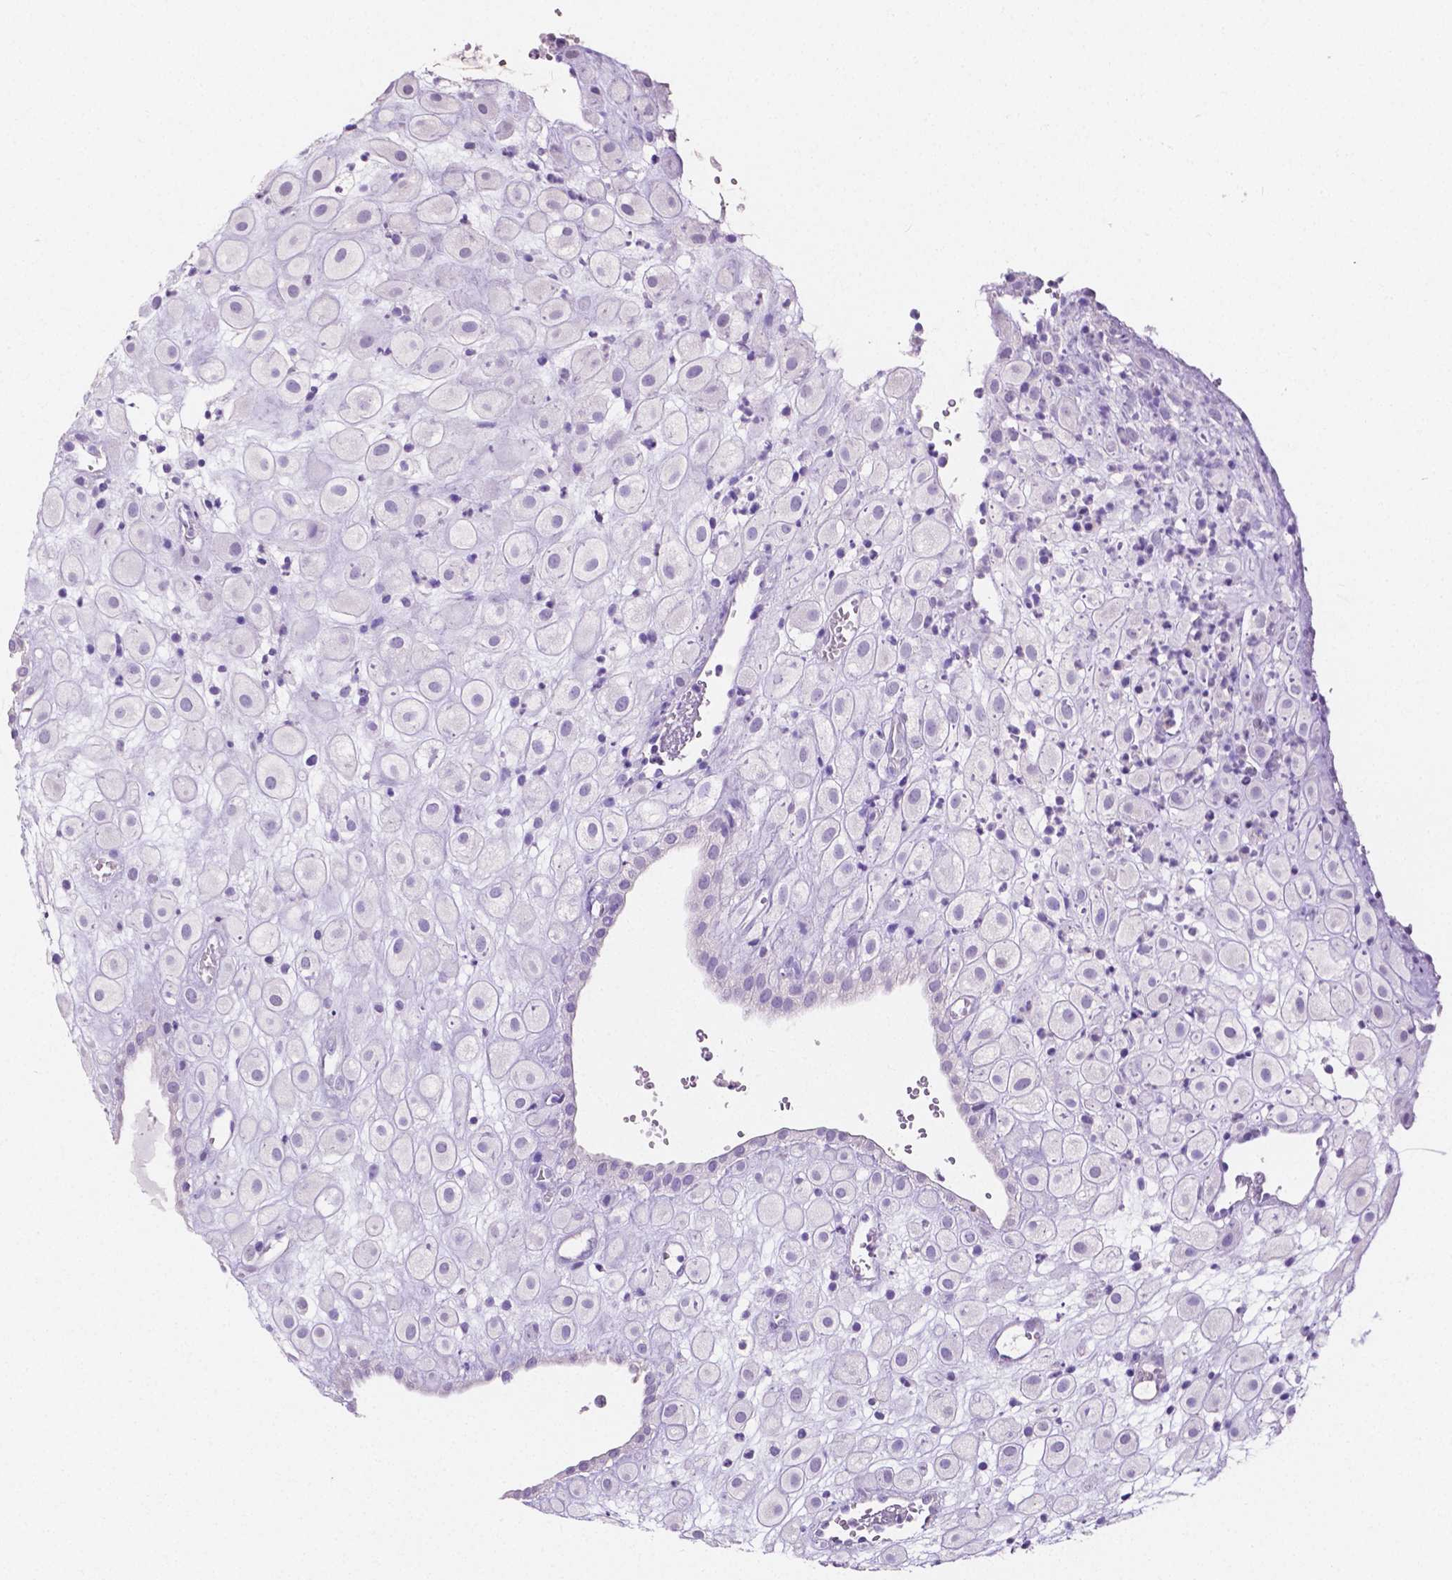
{"staining": {"intensity": "negative", "quantity": "none", "location": "none"}, "tissue": "placenta", "cell_type": "Decidual cells", "image_type": "normal", "snomed": [{"axis": "morphology", "description": "Normal tissue, NOS"}, {"axis": "topography", "description": "Placenta"}], "caption": "Normal placenta was stained to show a protein in brown. There is no significant staining in decidual cells. The staining is performed using DAB brown chromogen with nuclei counter-stained in using hematoxylin.", "gene": "SLC22A2", "patient": {"sex": "female", "age": 24}}